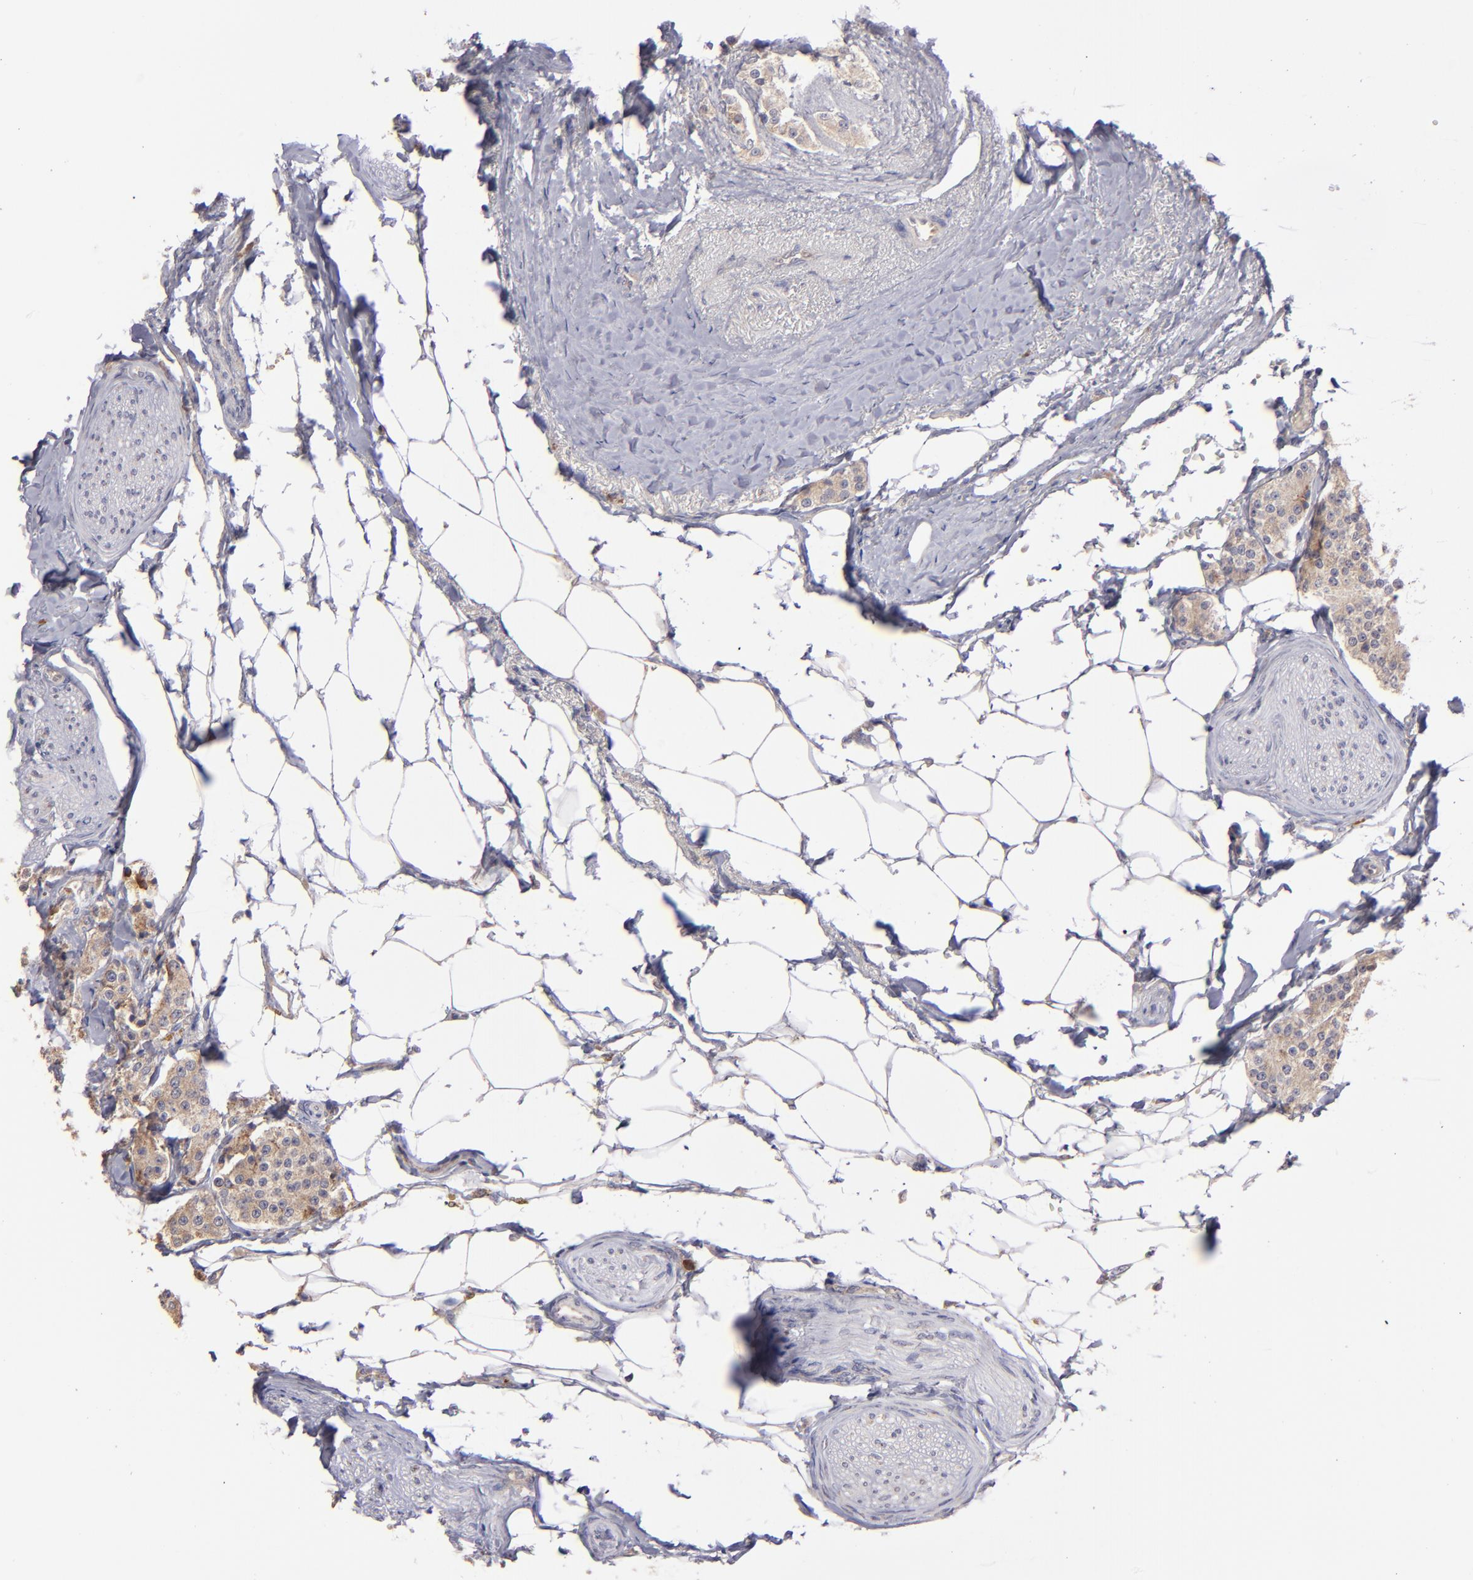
{"staining": {"intensity": "moderate", "quantity": ">75%", "location": "cytoplasmic/membranous"}, "tissue": "carcinoid", "cell_type": "Tumor cells", "image_type": "cancer", "snomed": [{"axis": "morphology", "description": "Carcinoid, malignant, NOS"}, {"axis": "topography", "description": "Colon"}], "caption": "Immunohistochemistry (IHC) of human carcinoid displays medium levels of moderate cytoplasmic/membranous staining in about >75% of tumor cells.", "gene": "IFIH1", "patient": {"sex": "female", "age": 61}}